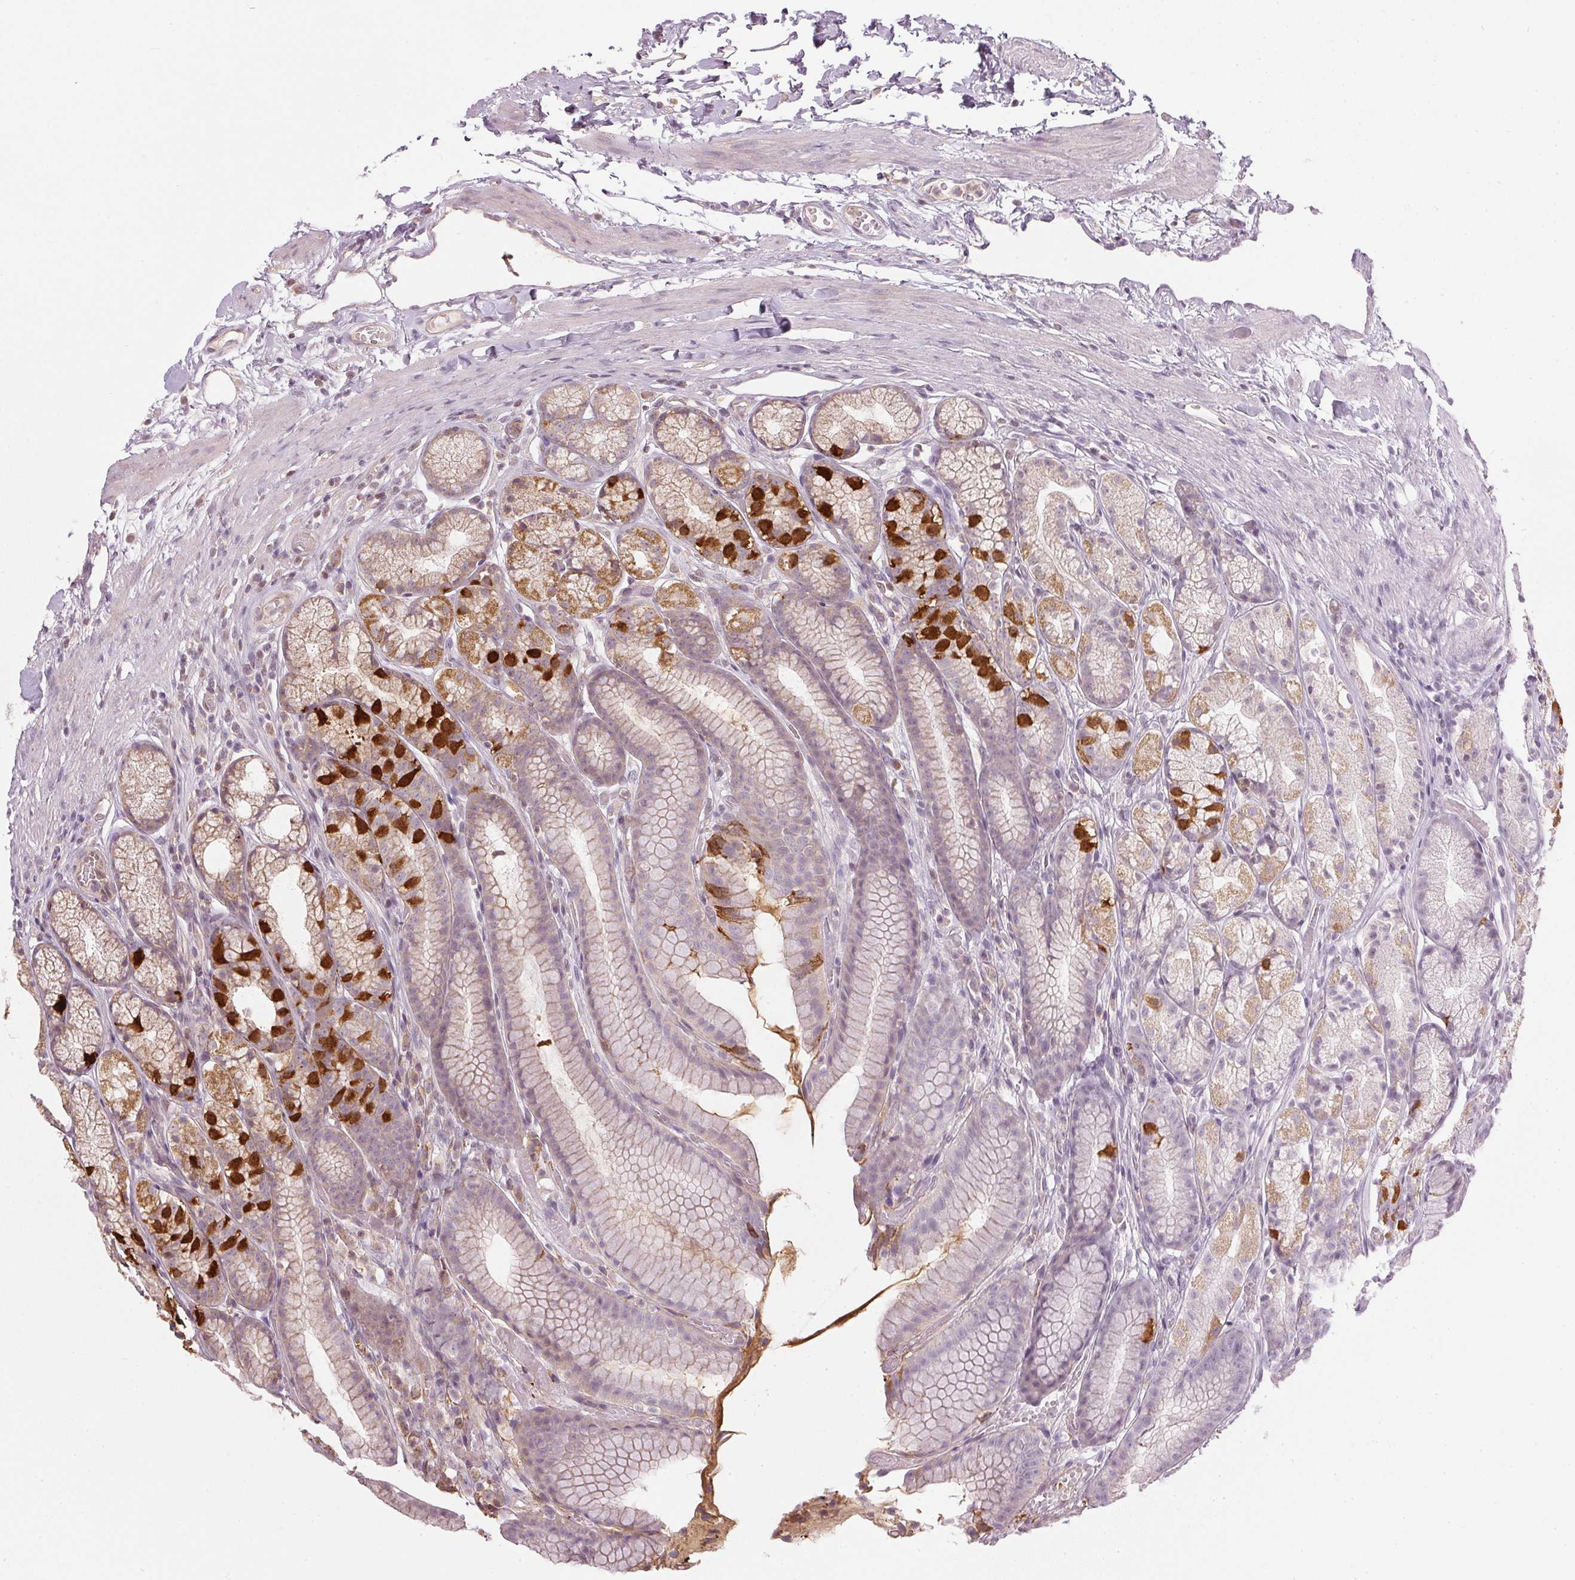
{"staining": {"intensity": "strong", "quantity": "<25%", "location": "cytoplasmic/membranous"}, "tissue": "stomach", "cell_type": "Glandular cells", "image_type": "normal", "snomed": [{"axis": "morphology", "description": "Normal tissue, NOS"}, {"axis": "topography", "description": "Stomach"}], "caption": "Stomach was stained to show a protein in brown. There is medium levels of strong cytoplasmic/membranous staining in about <25% of glandular cells. Using DAB (brown) and hematoxylin (blue) stains, captured at high magnification using brightfield microscopy.", "gene": "NADK2", "patient": {"sex": "male", "age": 70}}